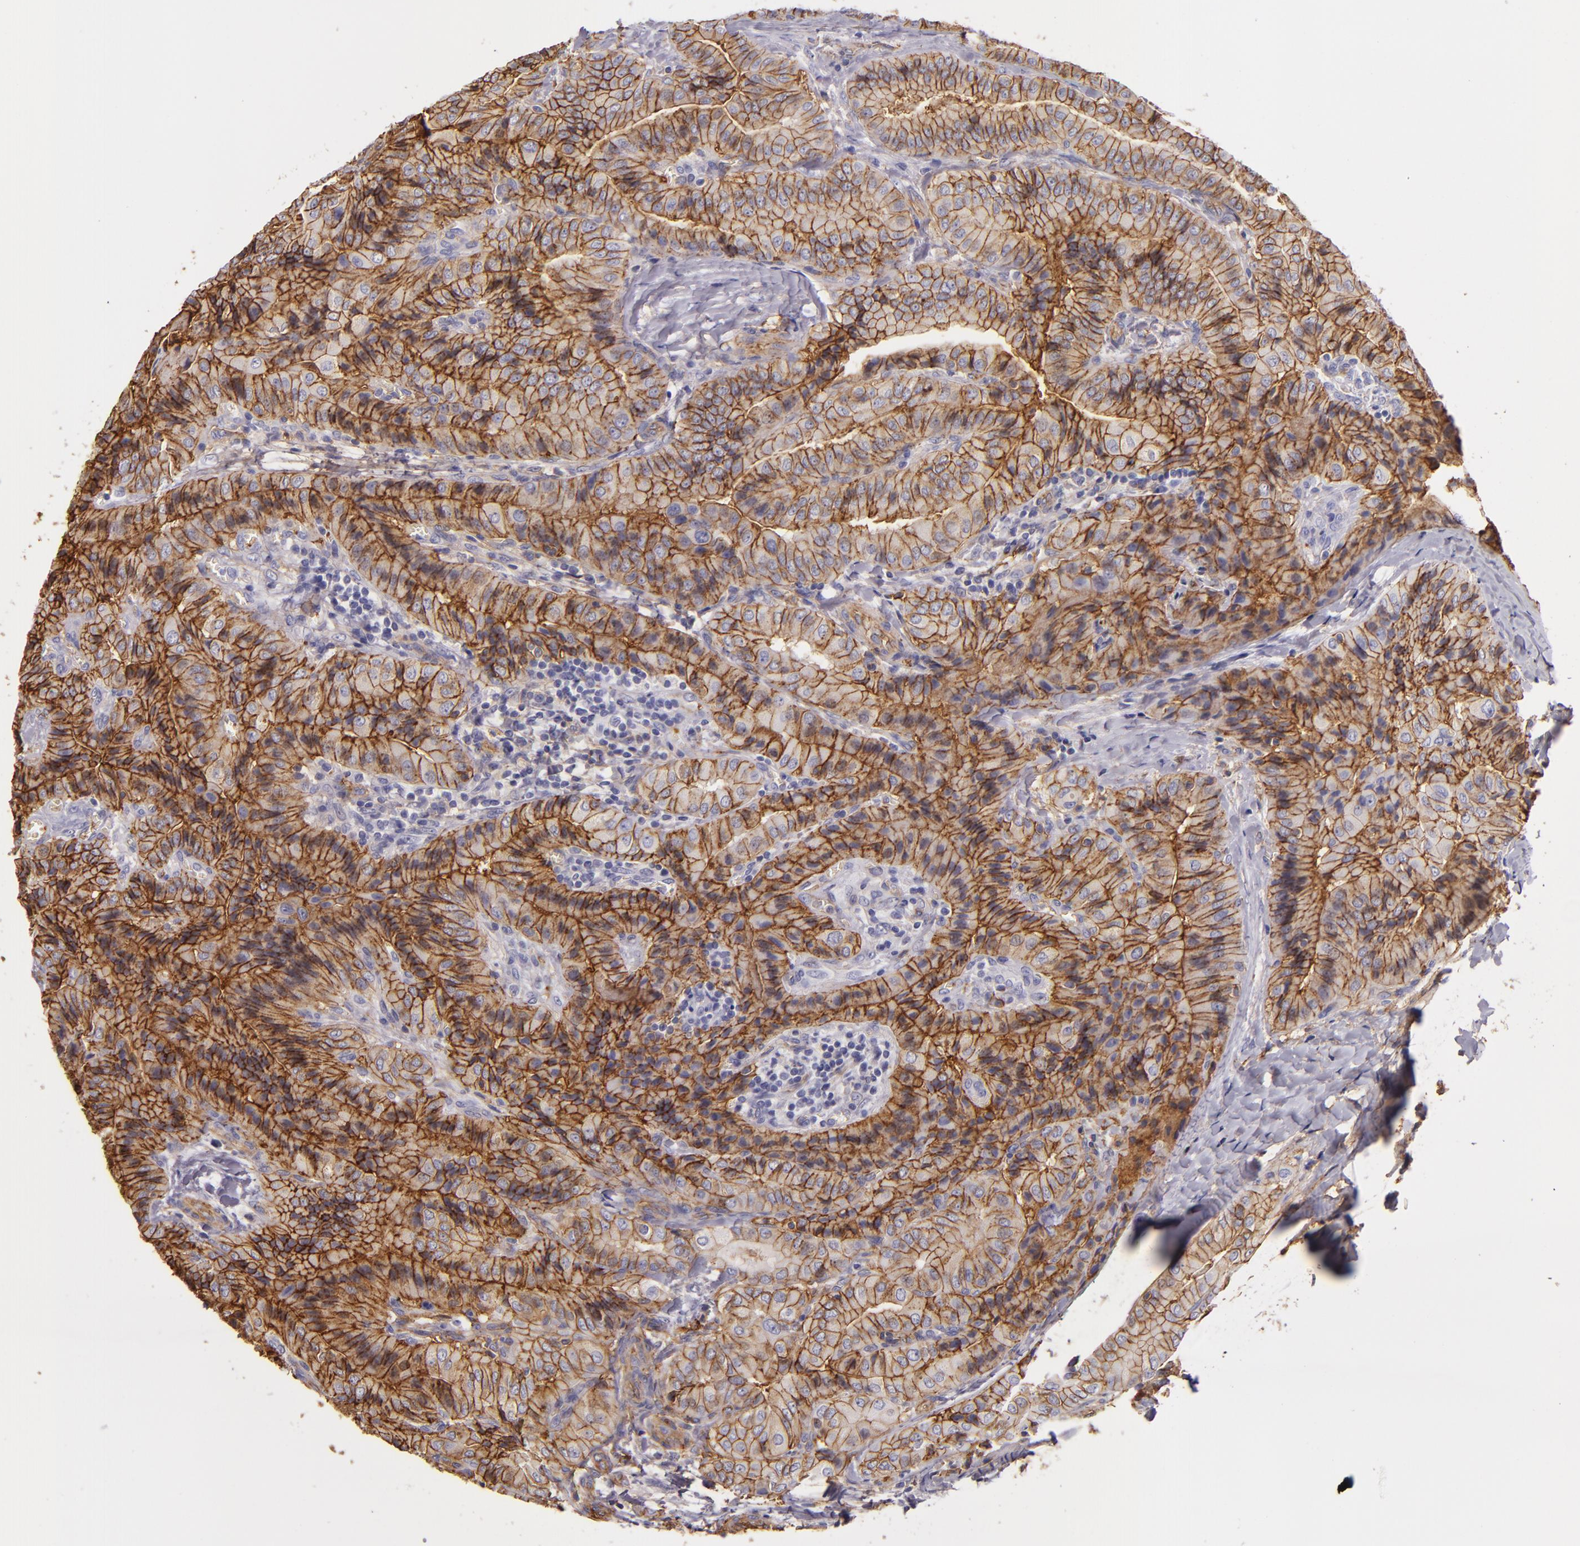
{"staining": {"intensity": "strong", "quantity": ">75%", "location": "cytoplasmic/membranous"}, "tissue": "thyroid cancer", "cell_type": "Tumor cells", "image_type": "cancer", "snomed": [{"axis": "morphology", "description": "Papillary adenocarcinoma, NOS"}, {"axis": "topography", "description": "Thyroid gland"}], "caption": "Immunohistochemistry (DAB) staining of human thyroid cancer exhibits strong cytoplasmic/membranous protein staining in approximately >75% of tumor cells.", "gene": "CD9", "patient": {"sex": "female", "age": 71}}